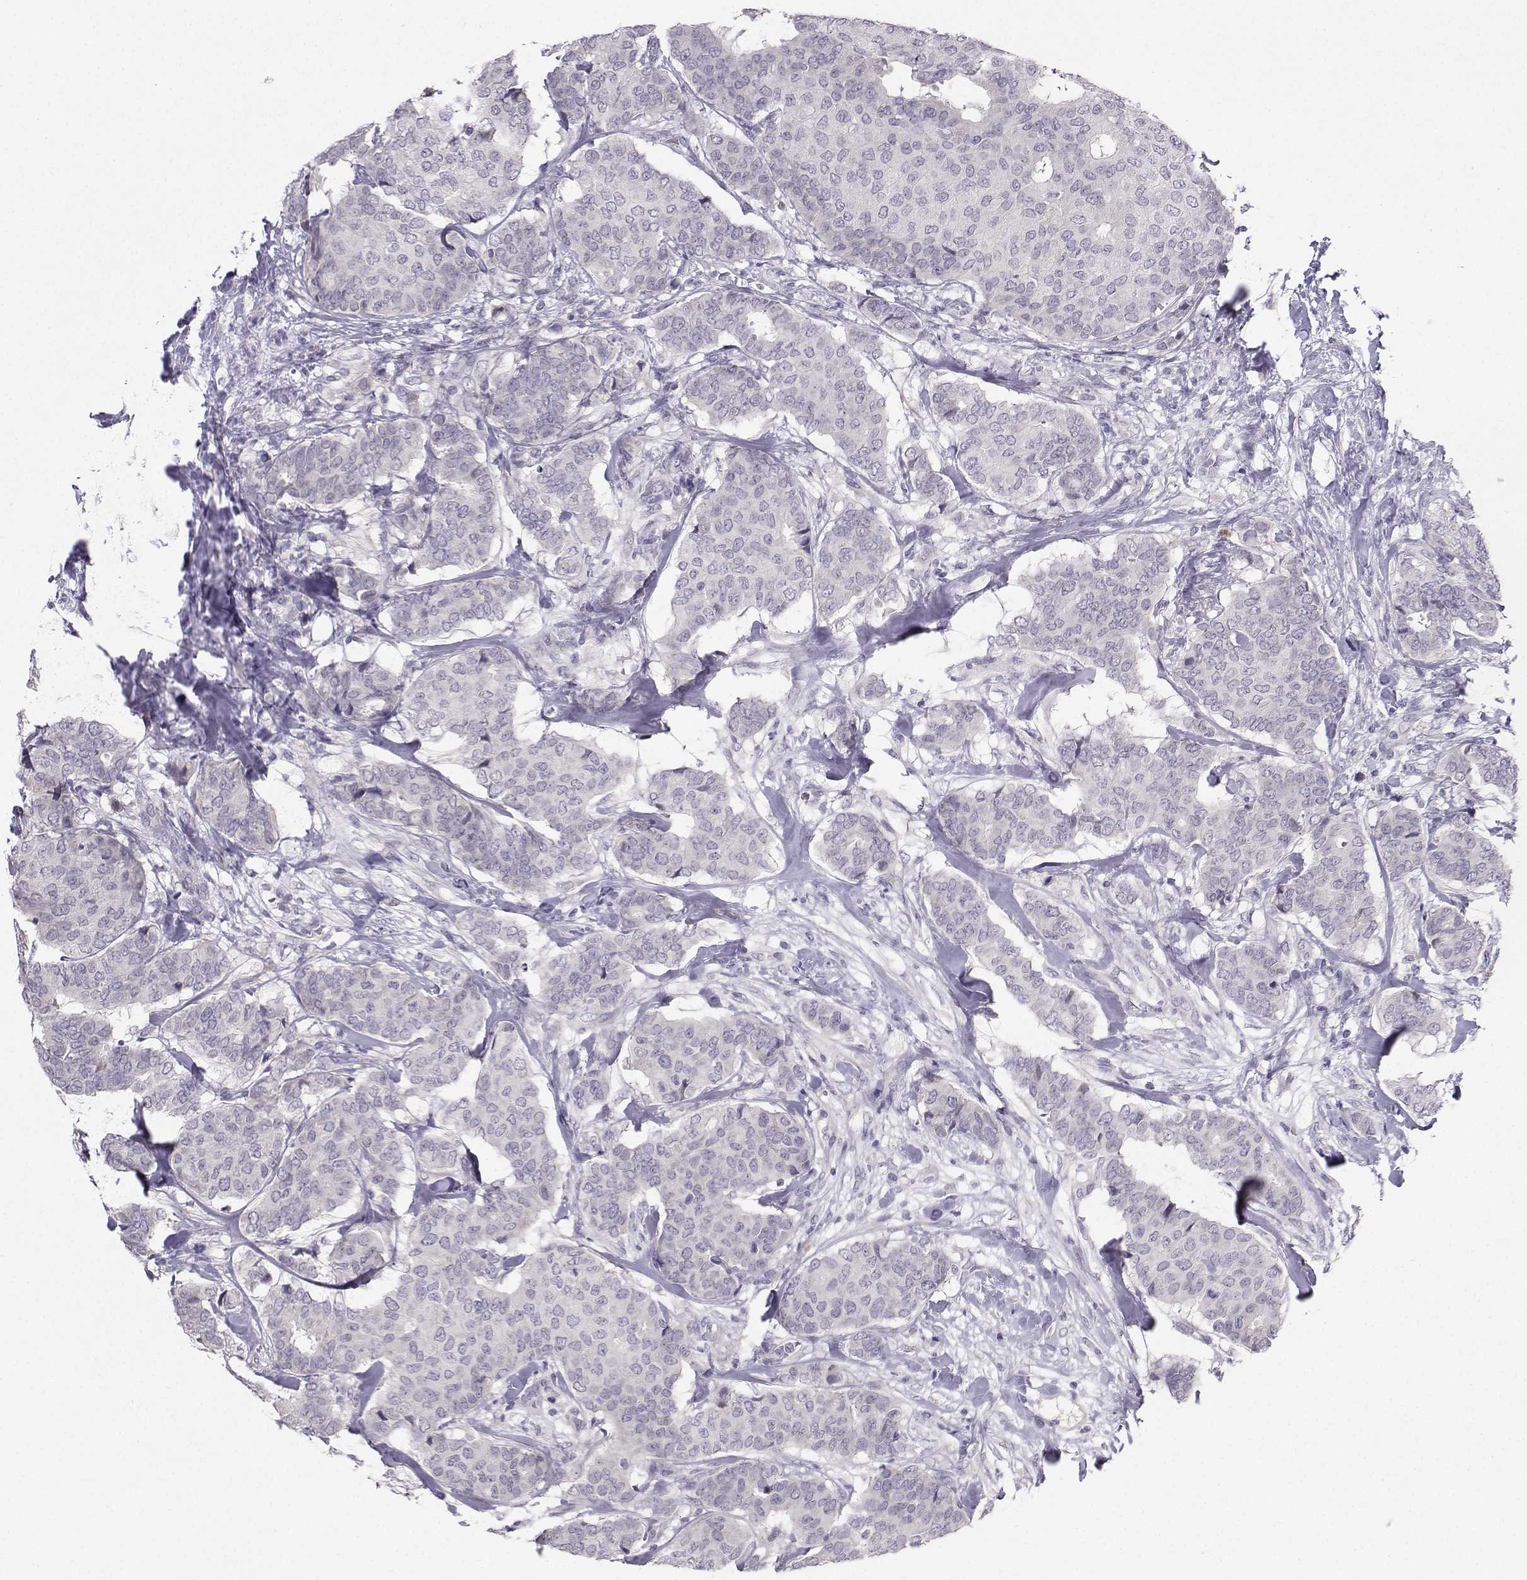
{"staining": {"intensity": "negative", "quantity": "none", "location": "none"}, "tissue": "breast cancer", "cell_type": "Tumor cells", "image_type": "cancer", "snomed": [{"axis": "morphology", "description": "Duct carcinoma"}, {"axis": "topography", "description": "Breast"}], "caption": "Tumor cells show no significant positivity in intraductal carcinoma (breast).", "gene": "CALY", "patient": {"sex": "female", "age": 75}}